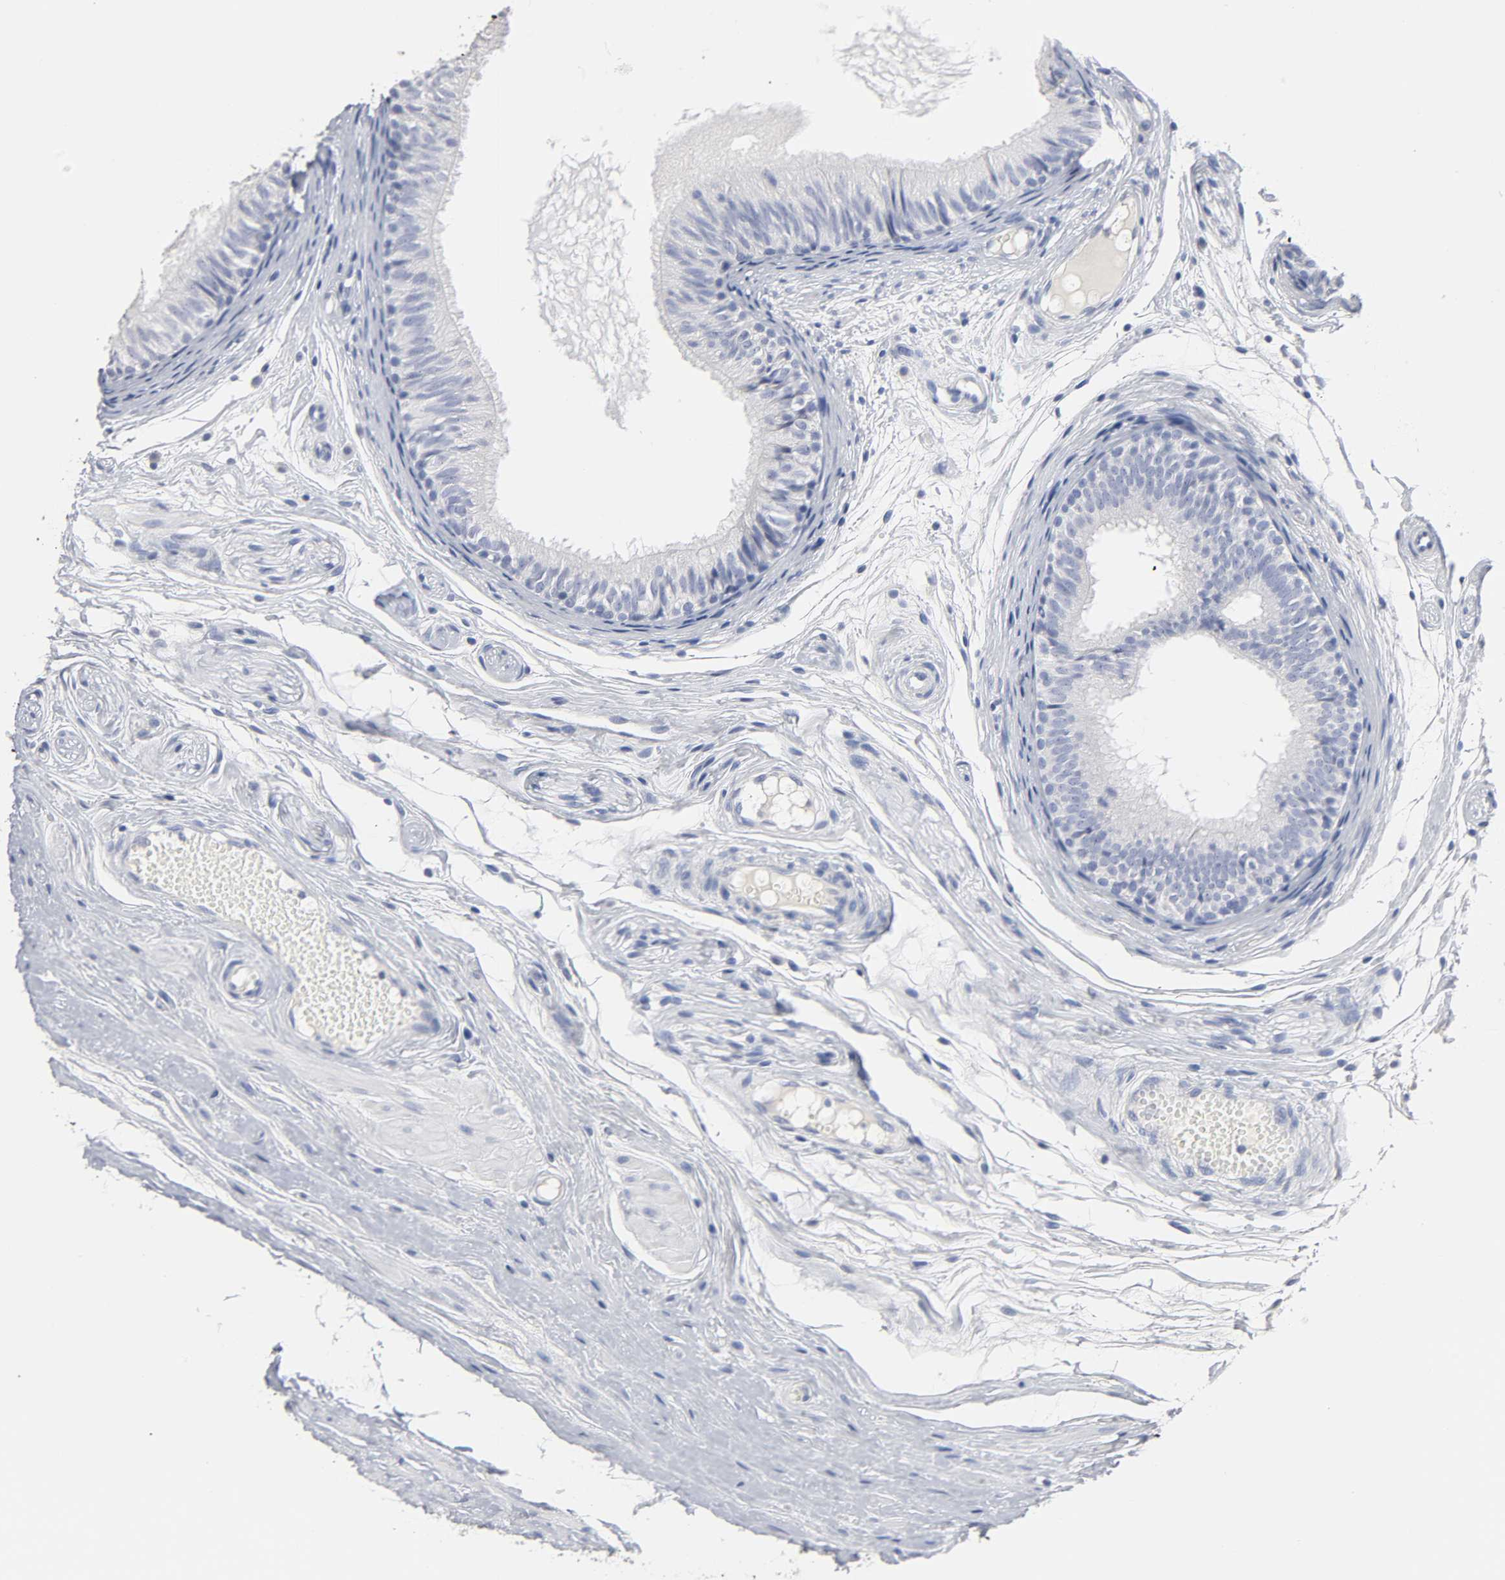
{"staining": {"intensity": "negative", "quantity": "none", "location": "none"}, "tissue": "epididymis", "cell_type": "Glandular cells", "image_type": "normal", "snomed": [{"axis": "morphology", "description": "Normal tissue, NOS"}, {"axis": "morphology", "description": "Atrophy, NOS"}, {"axis": "topography", "description": "Testis"}, {"axis": "topography", "description": "Epididymis"}], "caption": "Immunohistochemistry photomicrograph of unremarkable epididymis stained for a protein (brown), which shows no staining in glandular cells. Brightfield microscopy of IHC stained with DAB (brown) and hematoxylin (blue), captured at high magnification.", "gene": "SLCO1B3", "patient": {"sex": "male", "age": 18}}